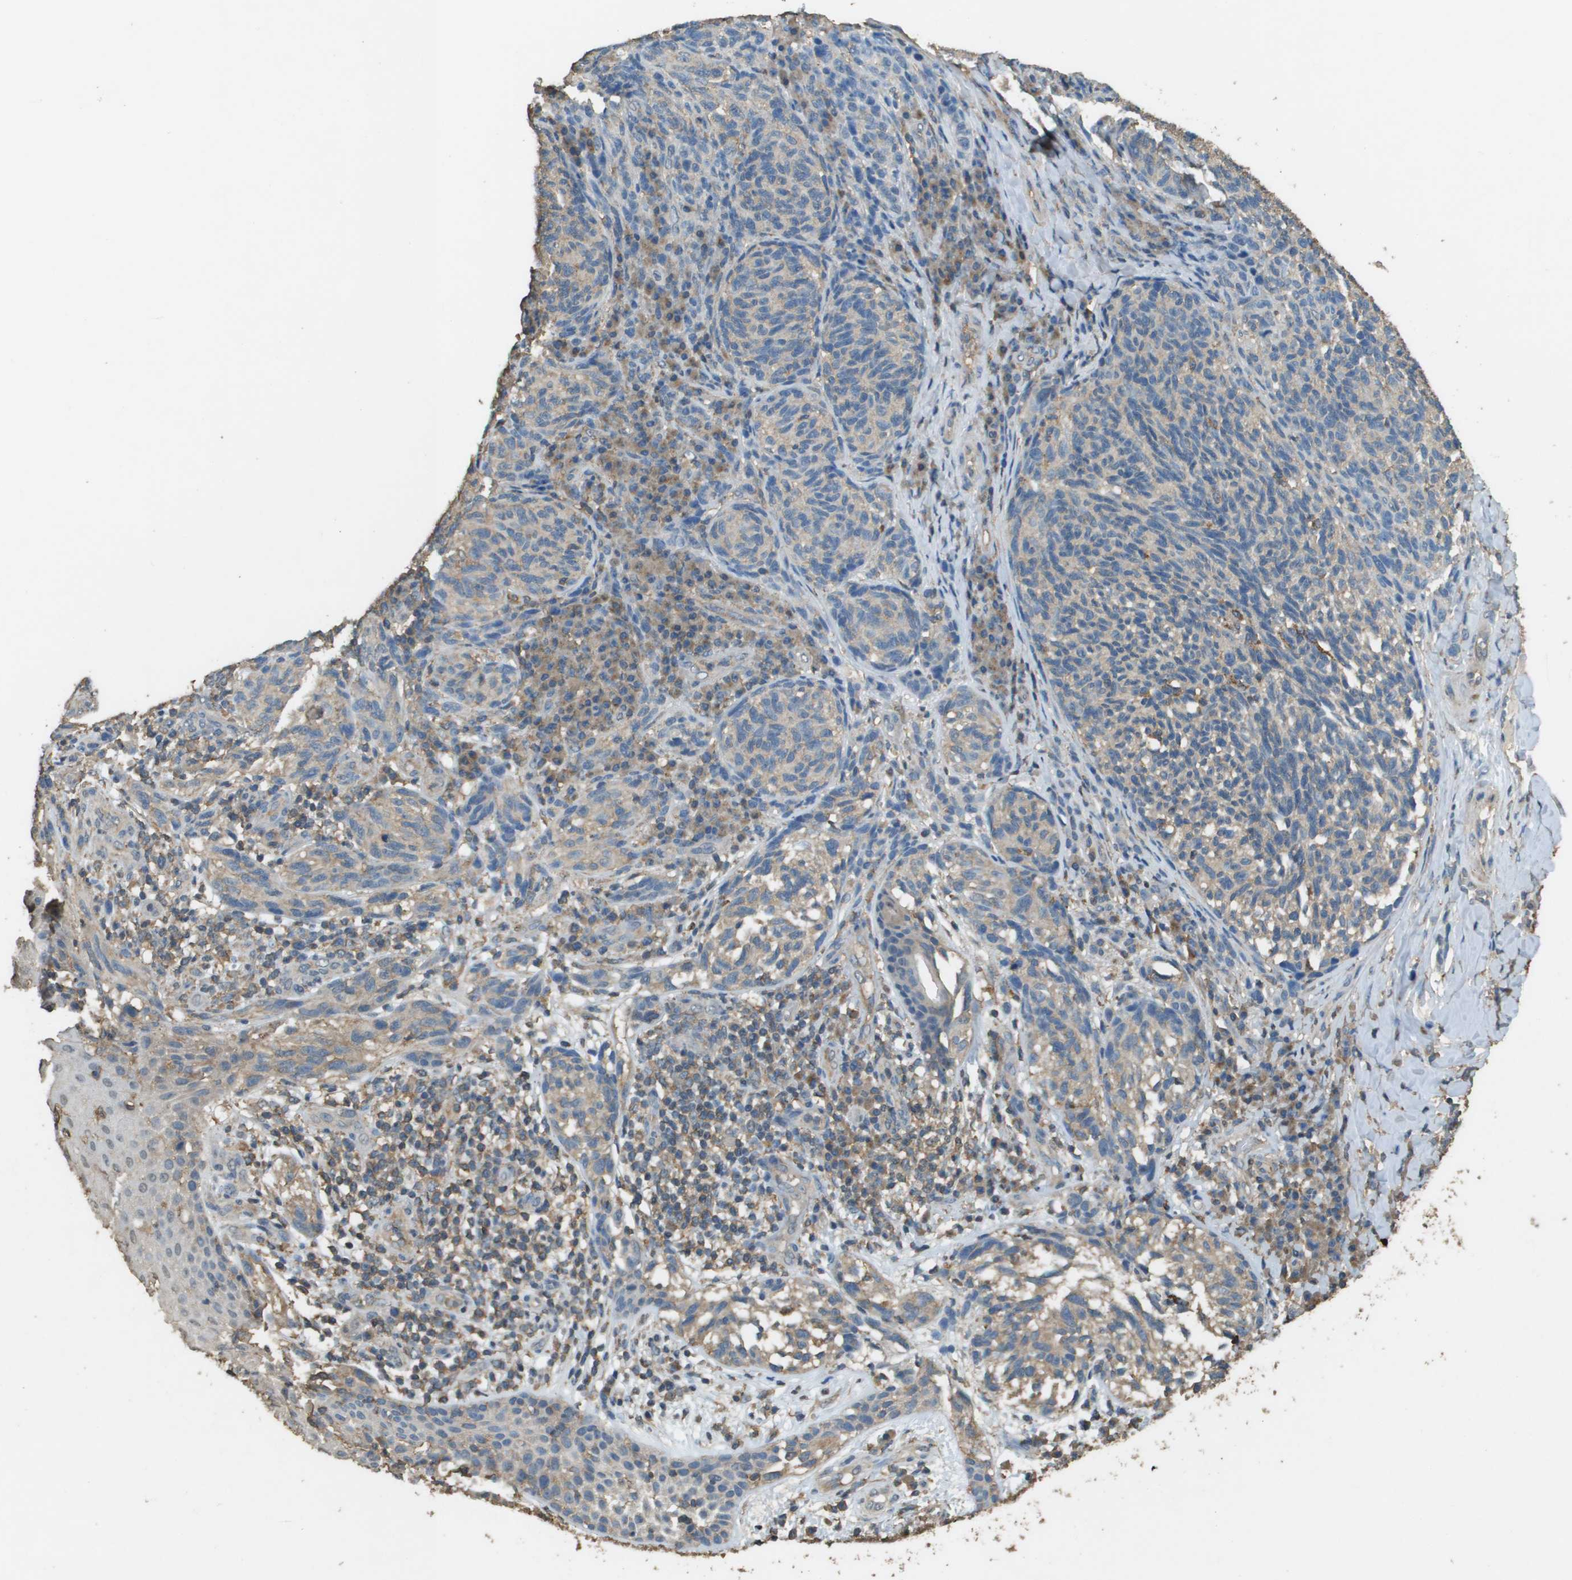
{"staining": {"intensity": "weak", "quantity": "<25%", "location": "cytoplasmic/membranous"}, "tissue": "melanoma", "cell_type": "Tumor cells", "image_type": "cancer", "snomed": [{"axis": "morphology", "description": "Malignant melanoma, NOS"}, {"axis": "topography", "description": "Skin"}], "caption": "An immunohistochemistry image of malignant melanoma is shown. There is no staining in tumor cells of malignant melanoma.", "gene": "MS4A7", "patient": {"sex": "female", "age": 73}}